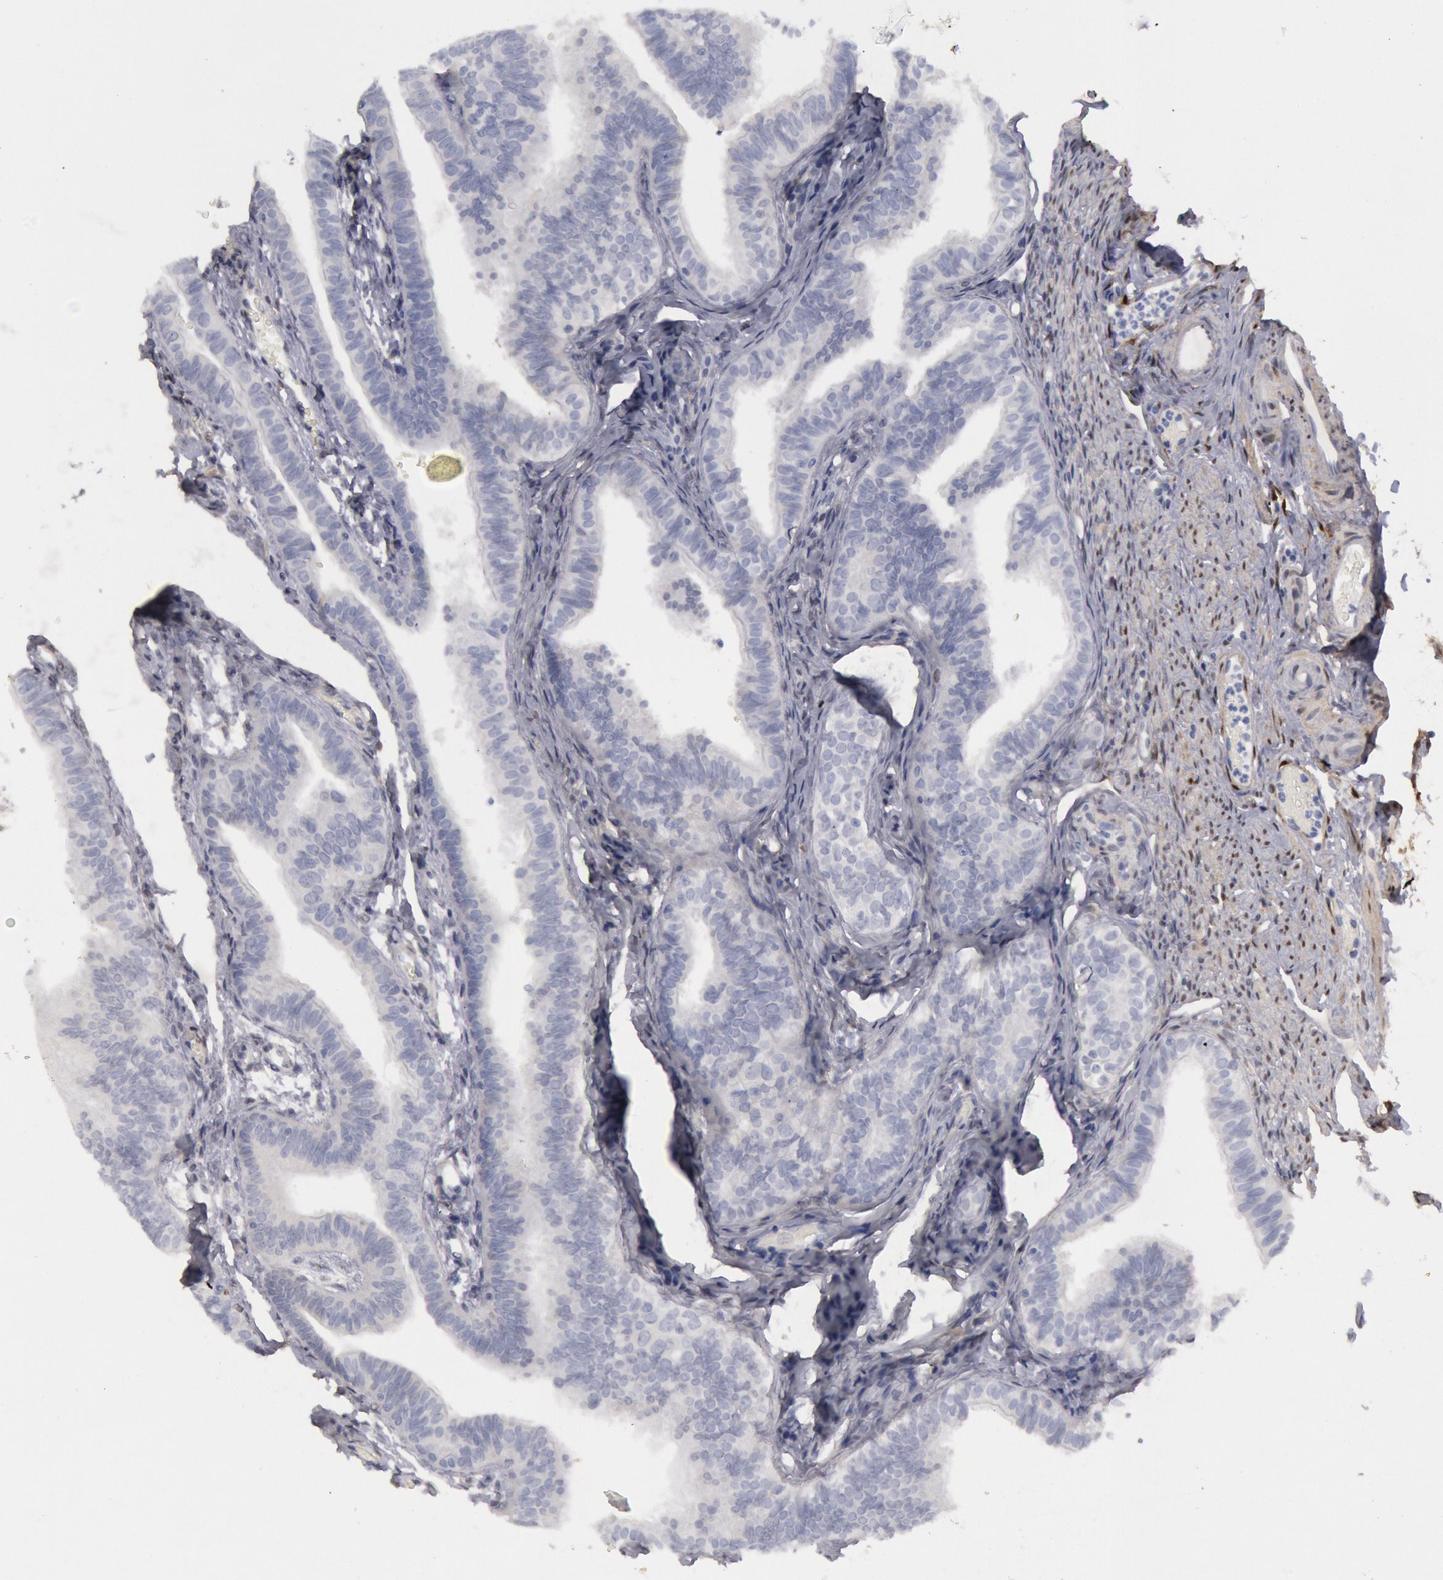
{"staining": {"intensity": "negative", "quantity": "none", "location": "none"}, "tissue": "fallopian tube", "cell_type": "Glandular cells", "image_type": "normal", "snomed": [{"axis": "morphology", "description": "Normal tissue, NOS"}, {"axis": "morphology", "description": "Dermoid, NOS"}, {"axis": "topography", "description": "Fallopian tube"}], "caption": "This histopathology image is of unremarkable fallopian tube stained with immunohistochemistry (IHC) to label a protein in brown with the nuclei are counter-stained blue. There is no positivity in glandular cells.", "gene": "FHL1", "patient": {"sex": "female", "age": 33}}